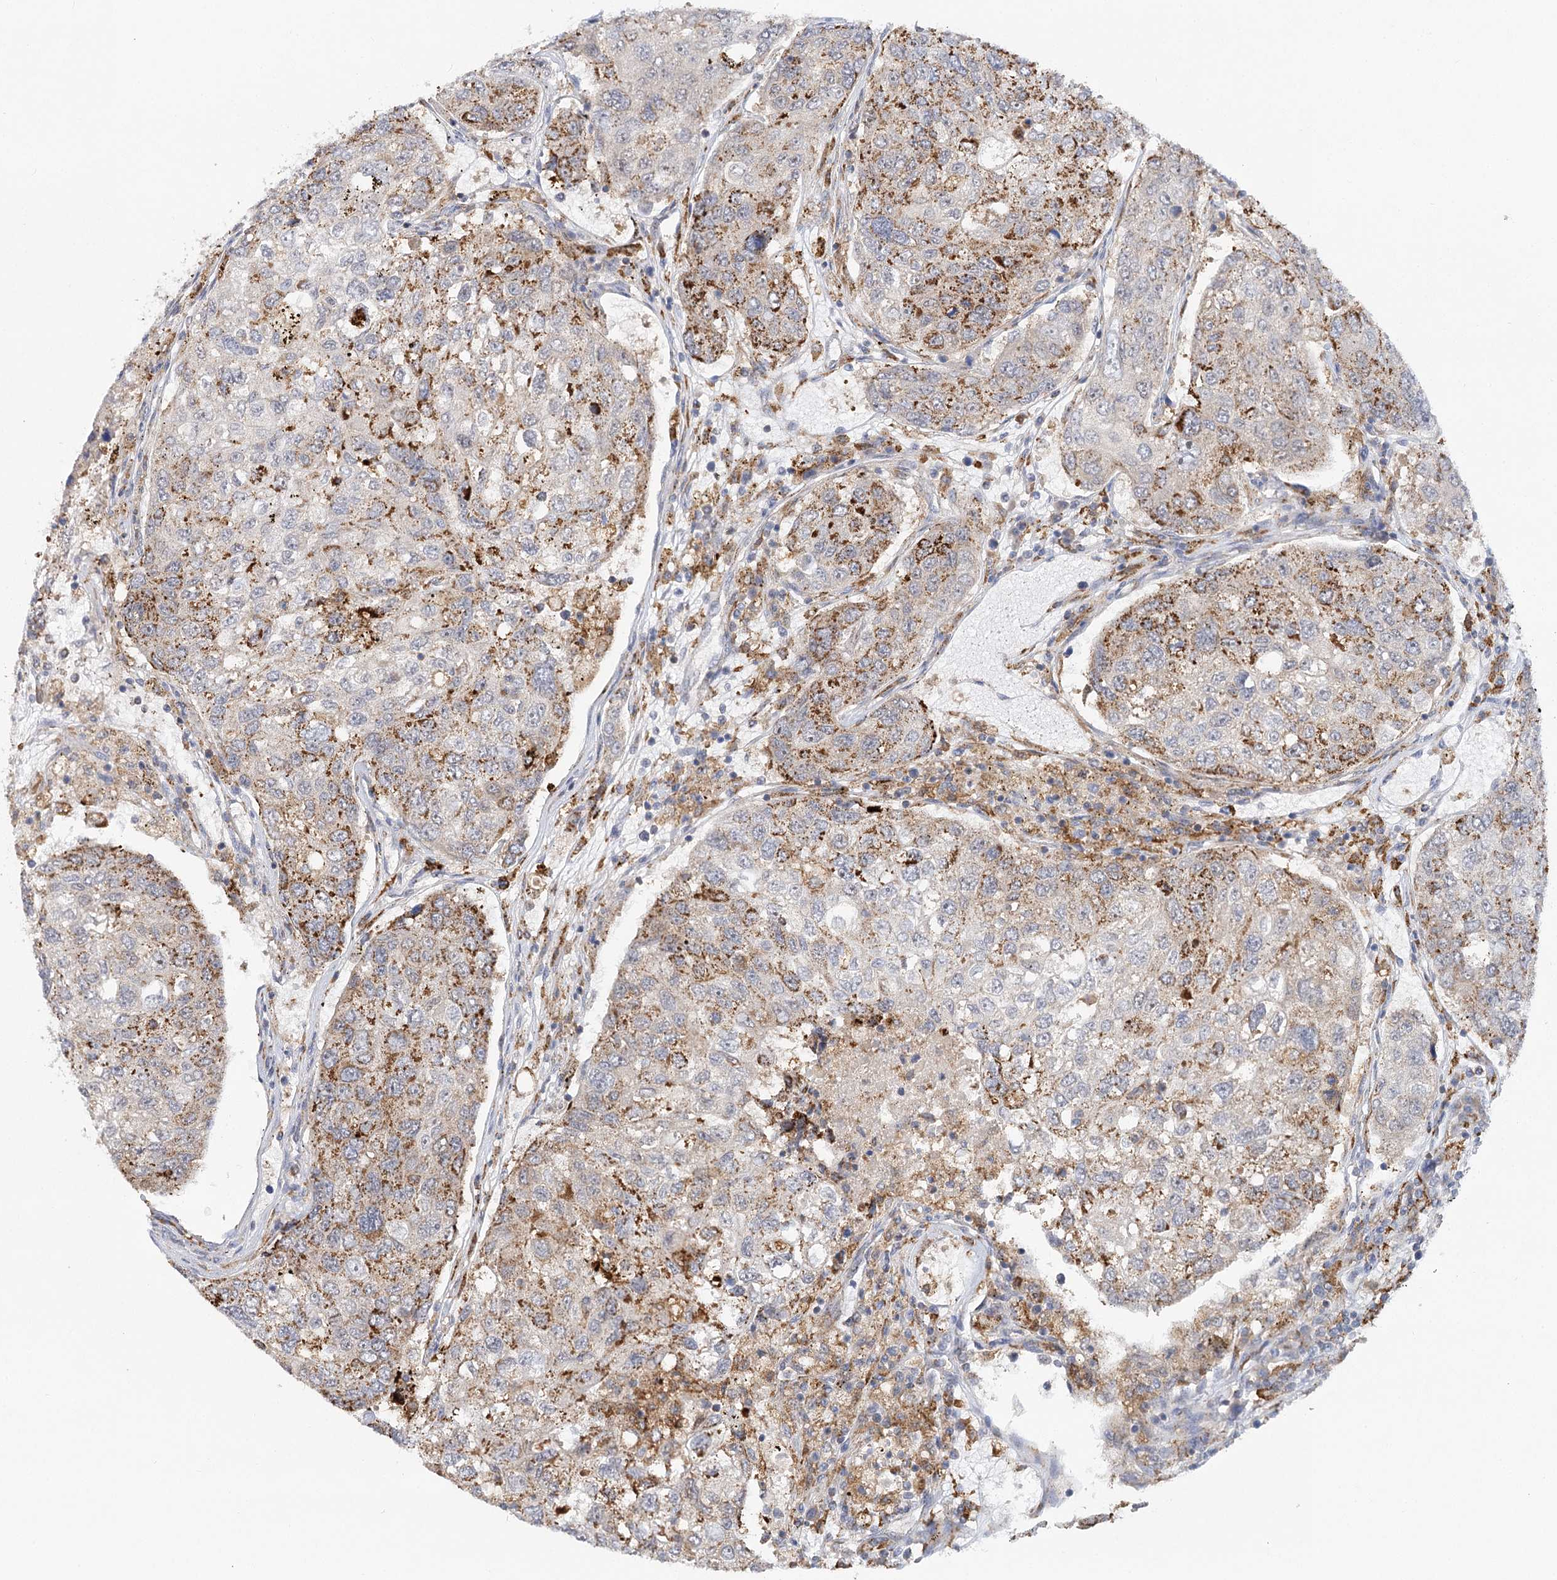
{"staining": {"intensity": "strong", "quantity": "25%-75%", "location": "cytoplasmic/membranous"}, "tissue": "urothelial cancer", "cell_type": "Tumor cells", "image_type": "cancer", "snomed": [{"axis": "morphology", "description": "Urothelial carcinoma, High grade"}, {"axis": "topography", "description": "Lymph node"}, {"axis": "topography", "description": "Urinary bladder"}], "caption": "Tumor cells reveal strong cytoplasmic/membranous expression in about 25%-75% of cells in high-grade urothelial carcinoma.", "gene": "TAS1R1", "patient": {"sex": "male", "age": 51}}